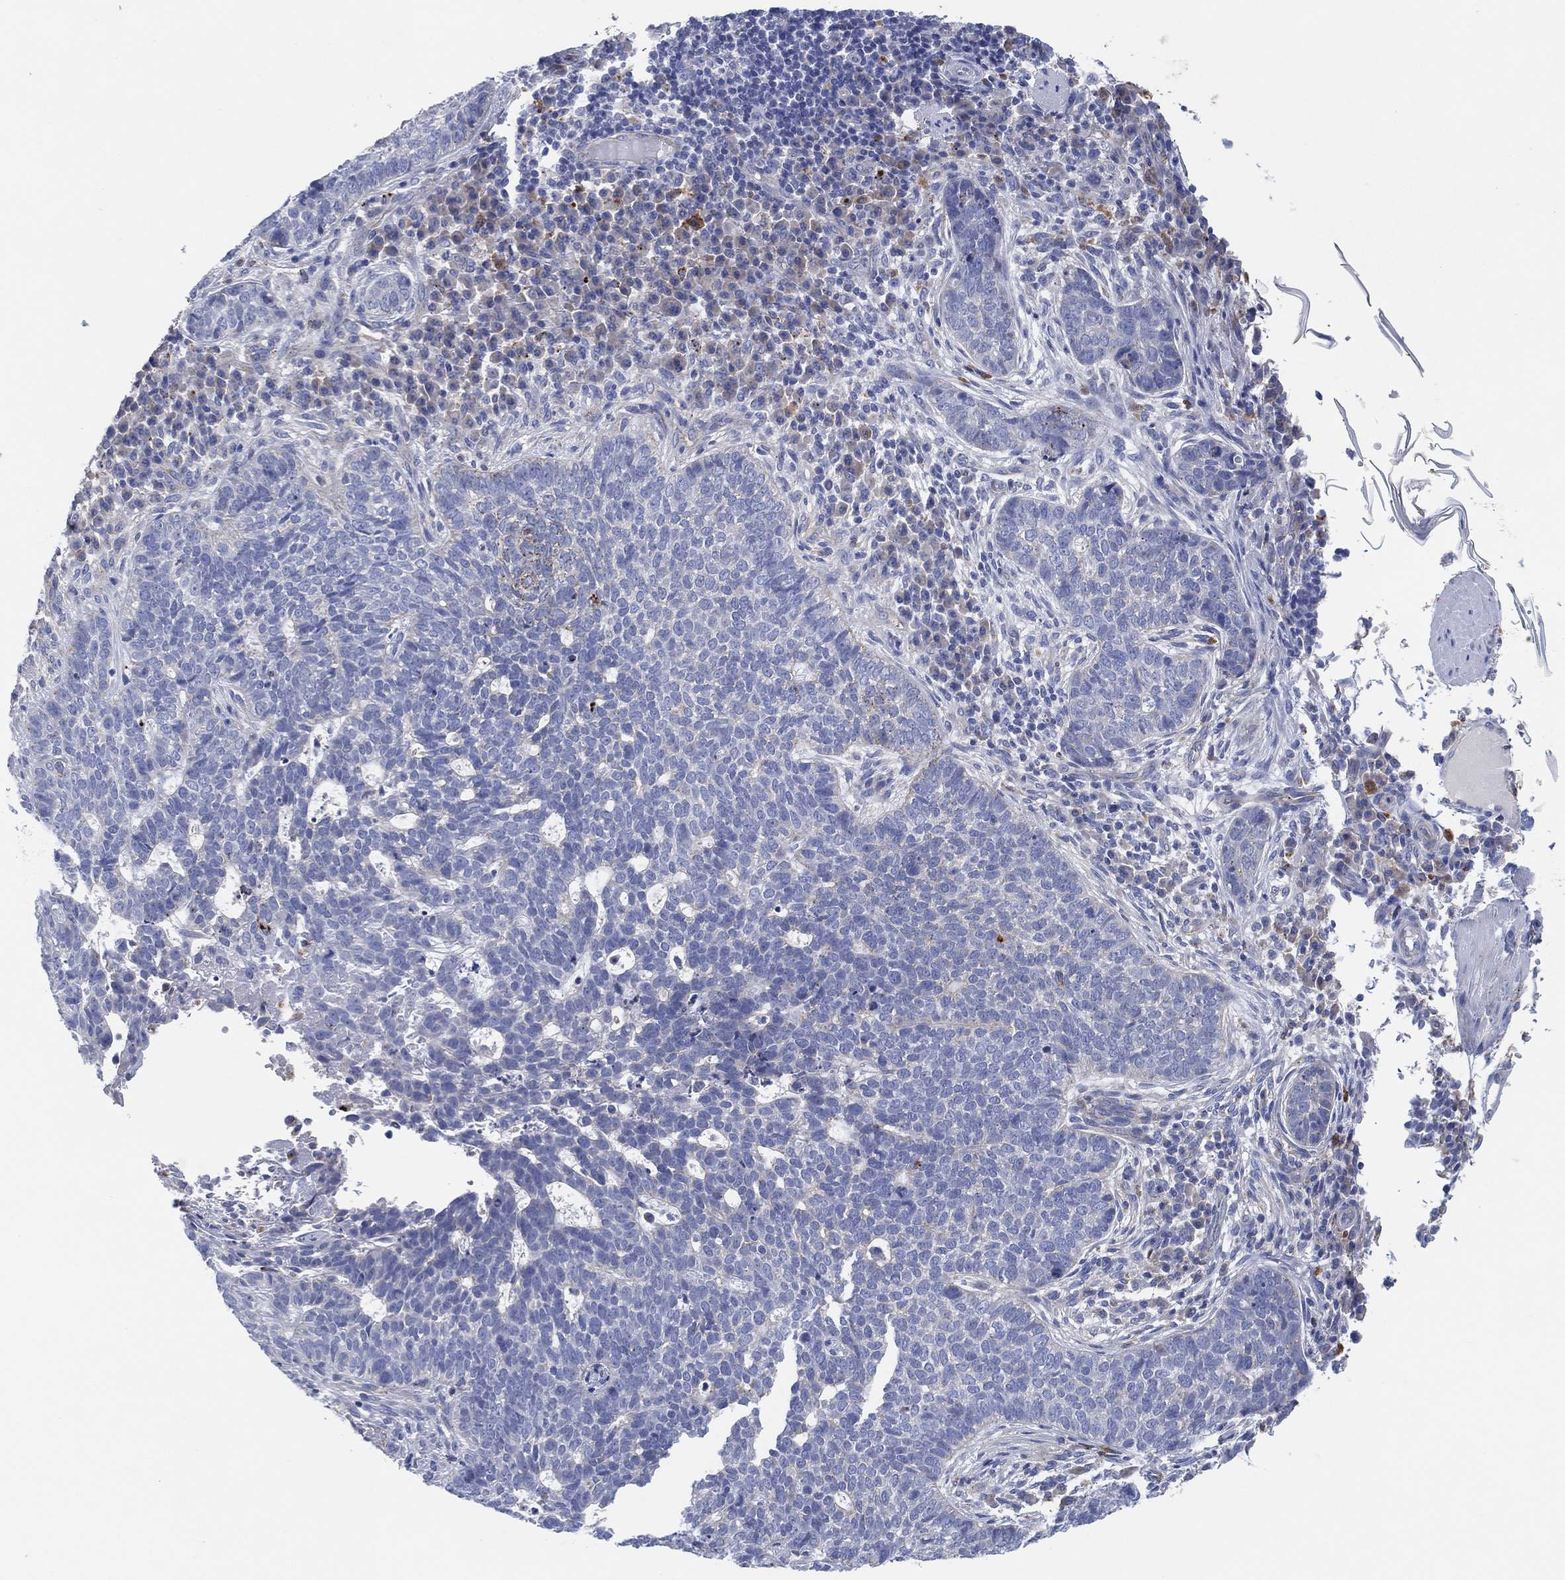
{"staining": {"intensity": "negative", "quantity": "none", "location": "none"}, "tissue": "skin cancer", "cell_type": "Tumor cells", "image_type": "cancer", "snomed": [{"axis": "morphology", "description": "Basal cell carcinoma"}, {"axis": "topography", "description": "Skin"}], "caption": "Photomicrograph shows no protein positivity in tumor cells of skin cancer tissue.", "gene": "GALNS", "patient": {"sex": "female", "age": 69}}